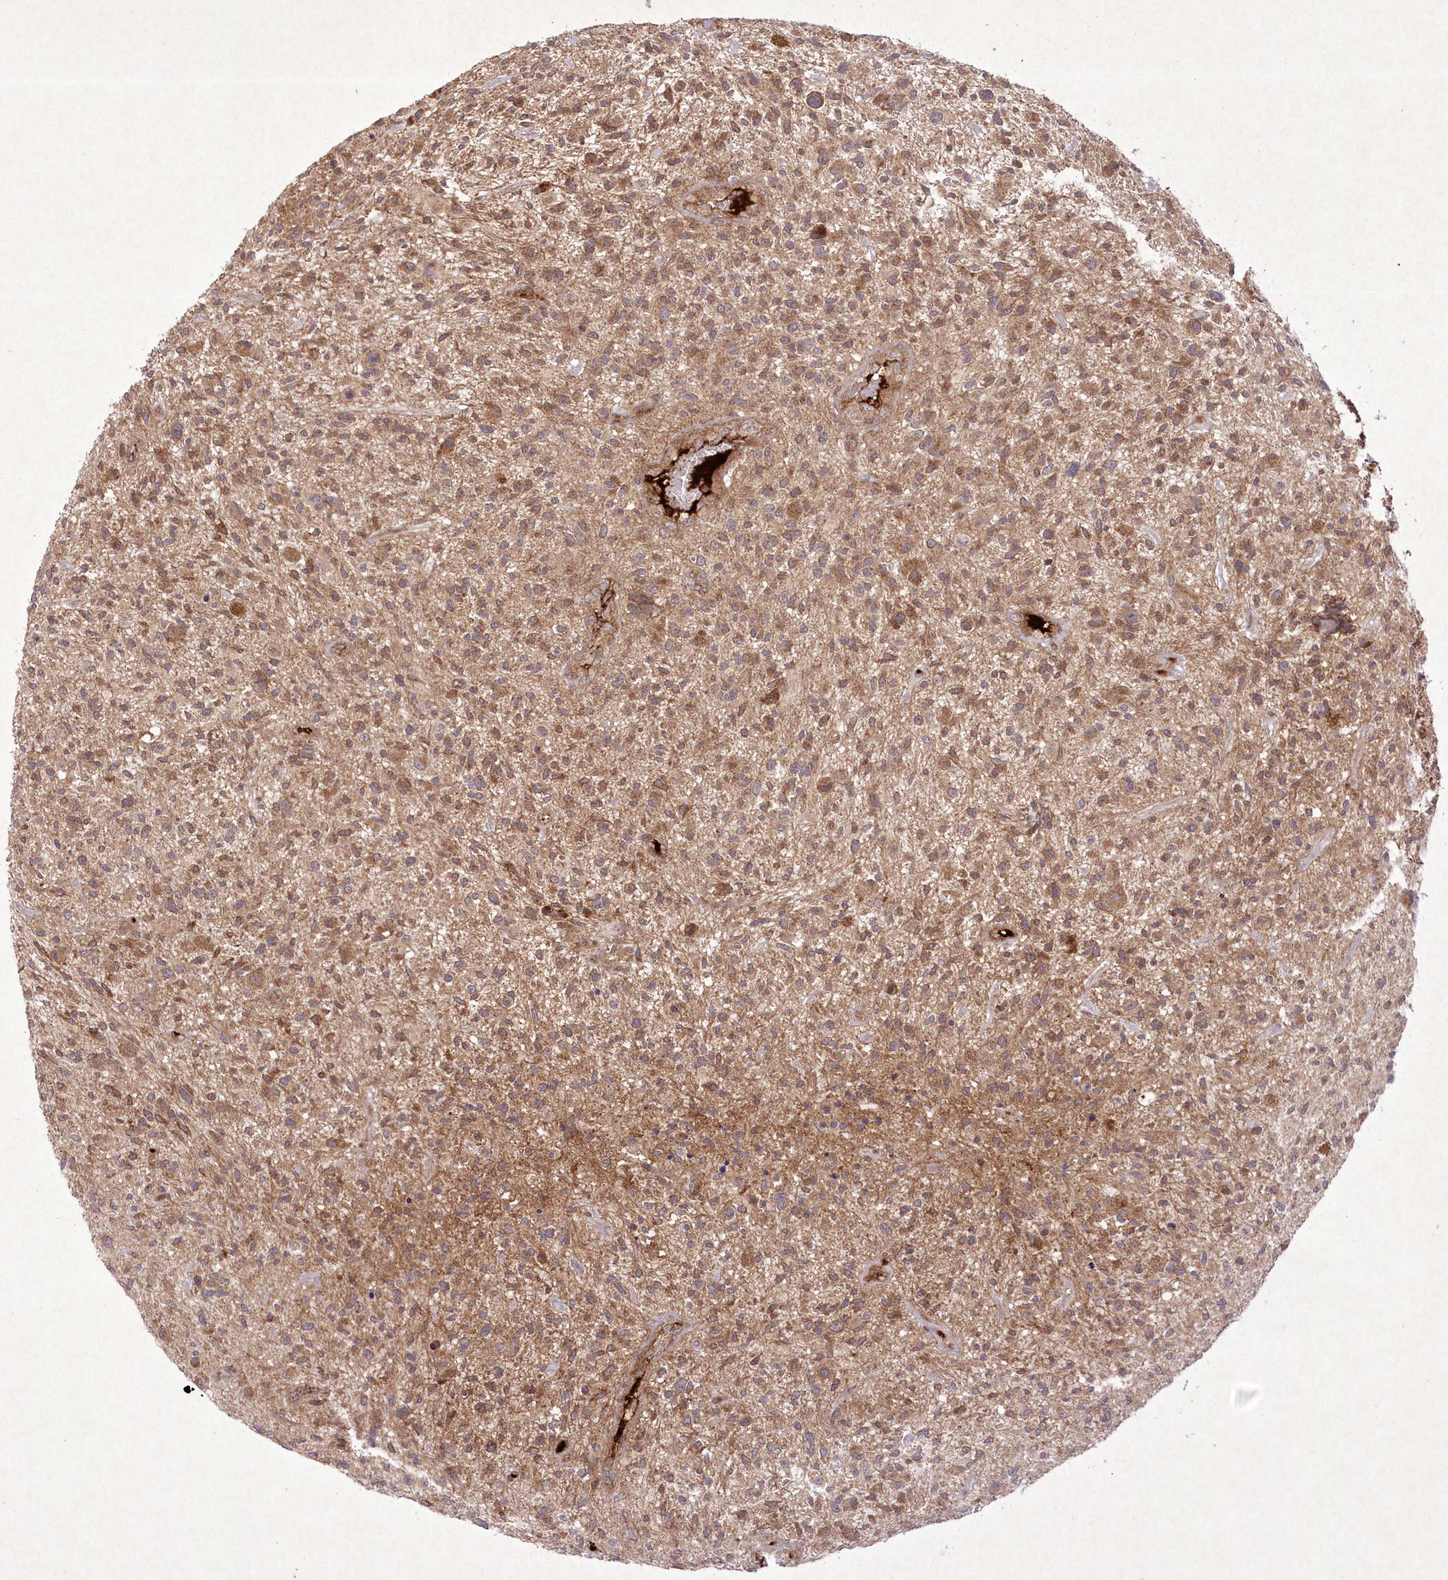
{"staining": {"intensity": "moderate", "quantity": "<25%", "location": "cytoplasmic/membranous"}, "tissue": "glioma", "cell_type": "Tumor cells", "image_type": "cancer", "snomed": [{"axis": "morphology", "description": "Glioma, malignant, High grade"}, {"axis": "topography", "description": "Brain"}], "caption": "Approximately <25% of tumor cells in human glioma reveal moderate cytoplasmic/membranous protein positivity as visualized by brown immunohistochemical staining.", "gene": "APOM", "patient": {"sex": "male", "age": 47}}